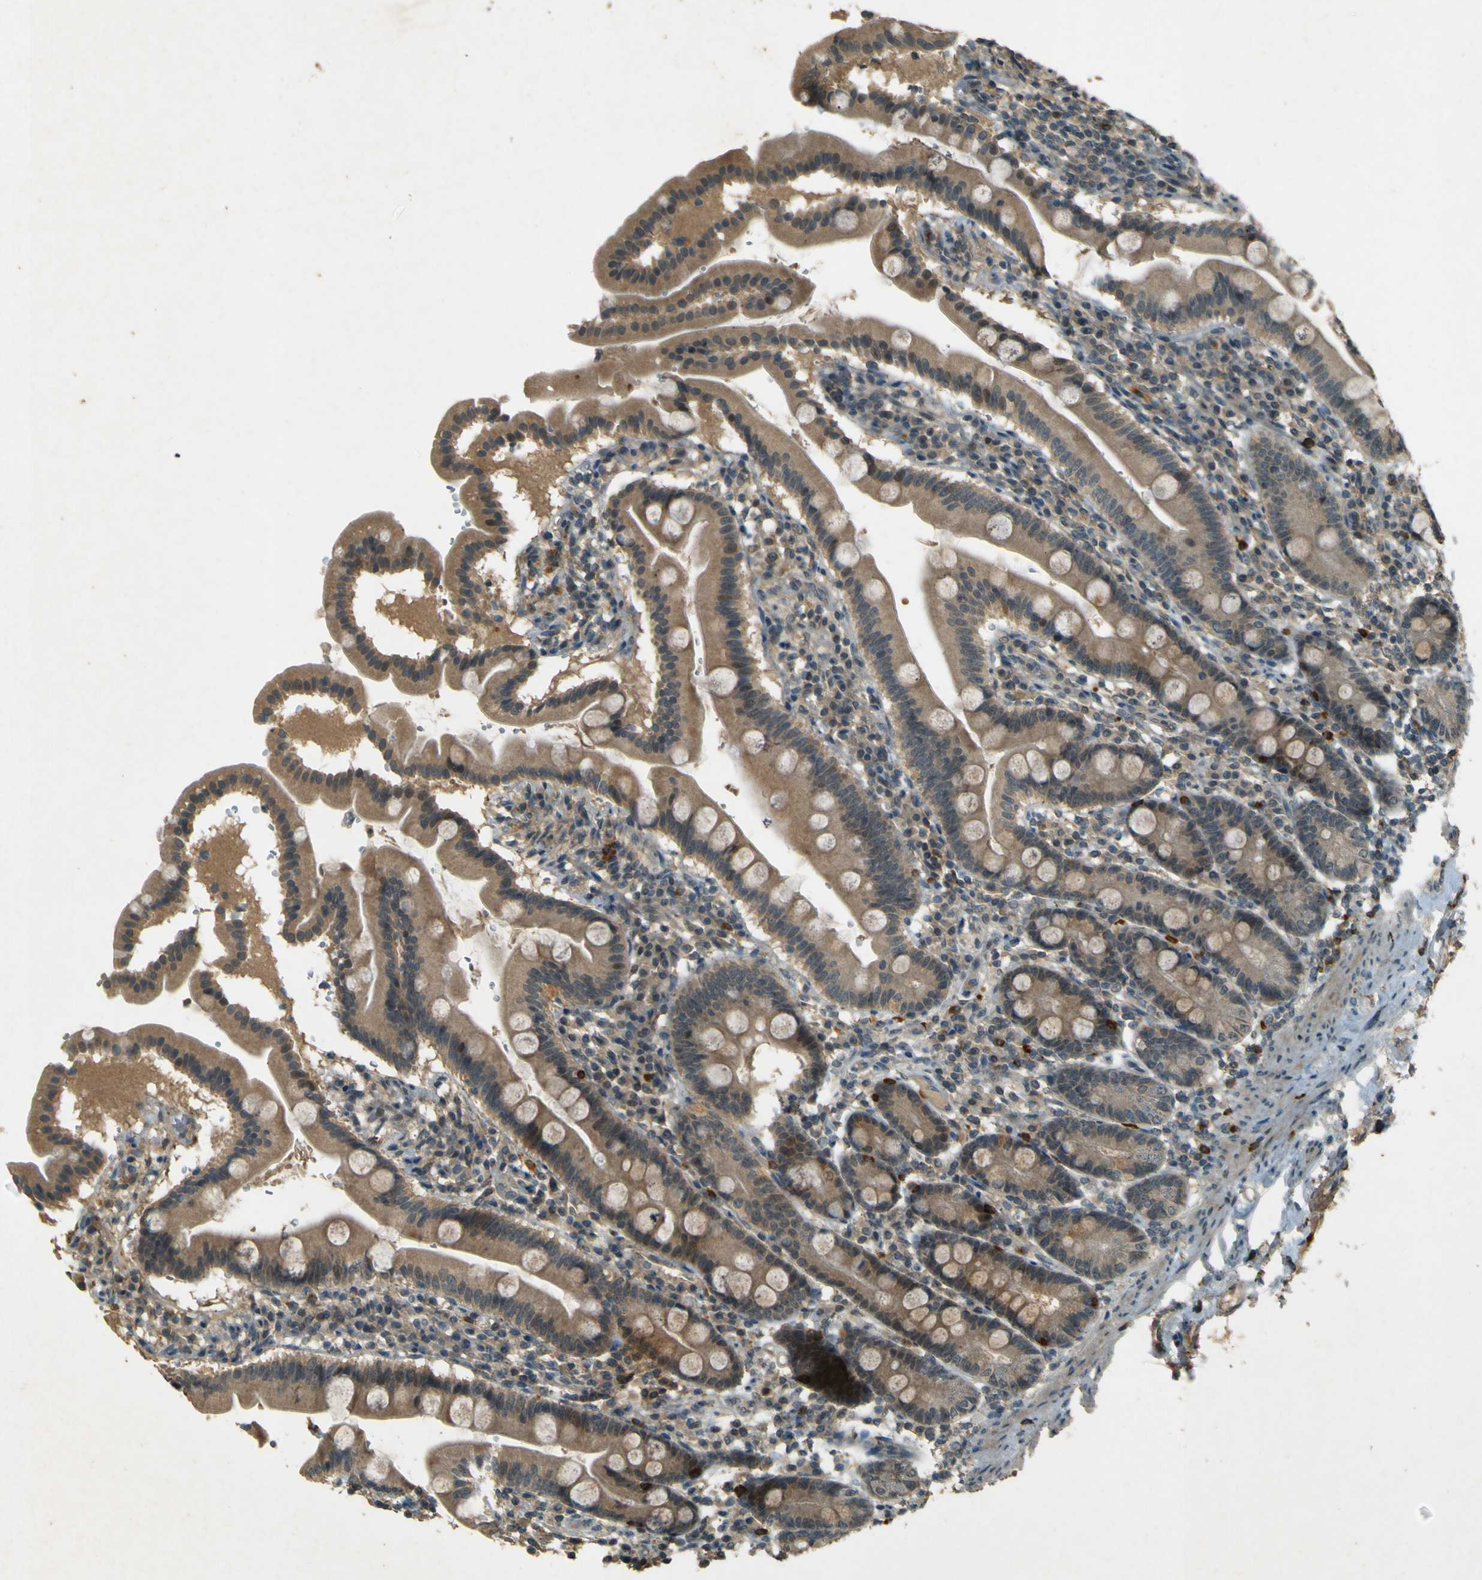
{"staining": {"intensity": "moderate", "quantity": ">75%", "location": "cytoplasmic/membranous"}, "tissue": "duodenum", "cell_type": "Glandular cells", "image_type": "normal", "snomed": [{"axis": "morphology", "description": "Normal tissue, NOS"}, {"axis": "topography", "description": "Duodenum"}], "caption": "Immunohistochemical staining of normal human duodenum shows >75% levels of moderate cytoplasmic/membranous protein staining in approximately >75% of glandular cells.", "gene": "MPDZ", "patient": {"sex": "male", "age": 50}}